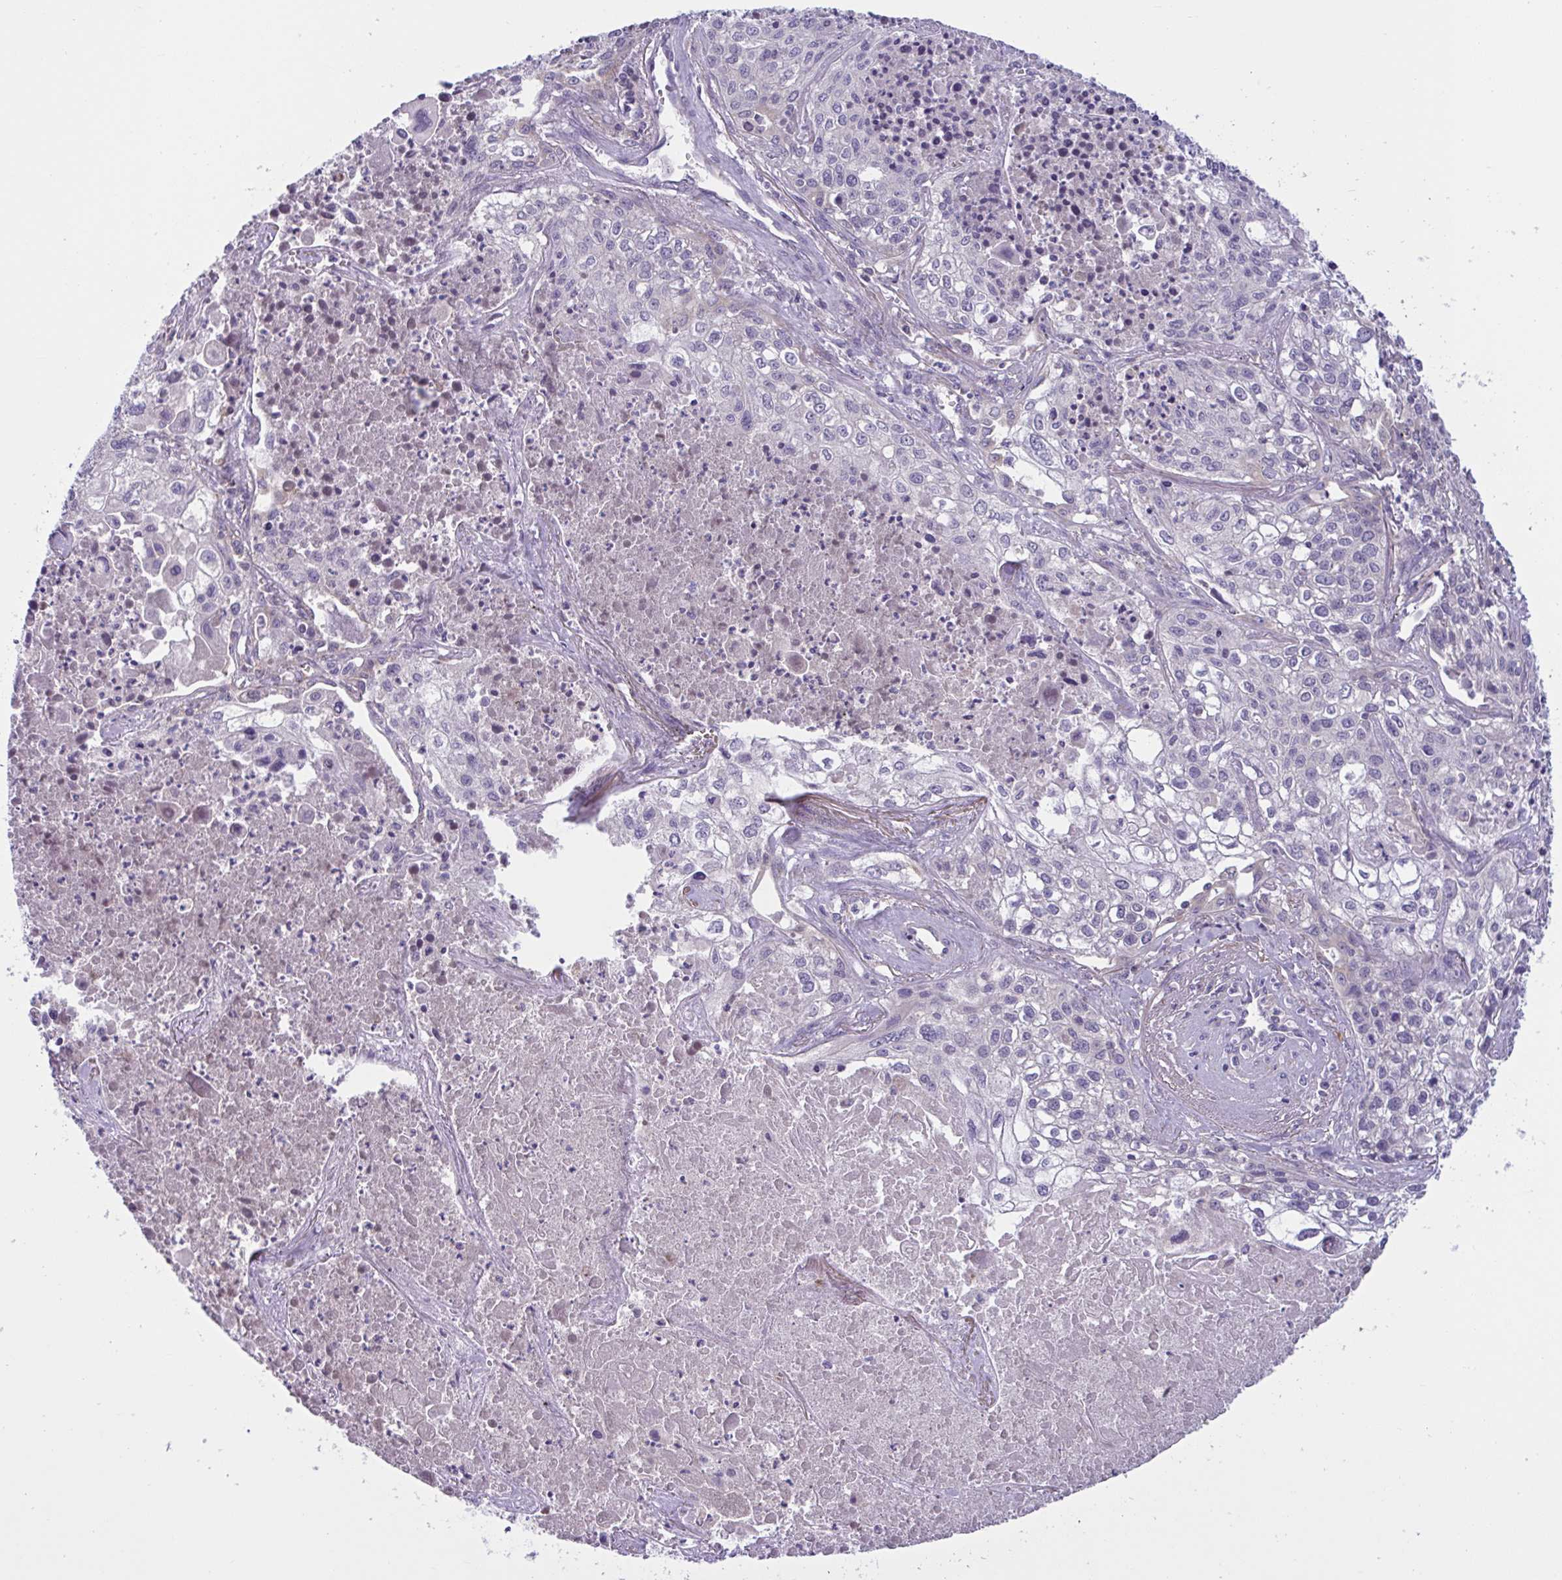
{"staining": {"intensity": "negative", "quantity": "none", "location": "none"}, "tissue": "lung cancer", "cell_type": "Tumor cells", "image_type": "cancer", "snomed": [{"axis": "morphology", "description": "Squamous cell carcinoma, NOS"}, {"axis": "topography", "description": "Lung"}], "caption": "There is no significant staining in tumor cells of lung cancer.", "gene": "WNT9B", "patient": {"sex": "male", "age": 74}}